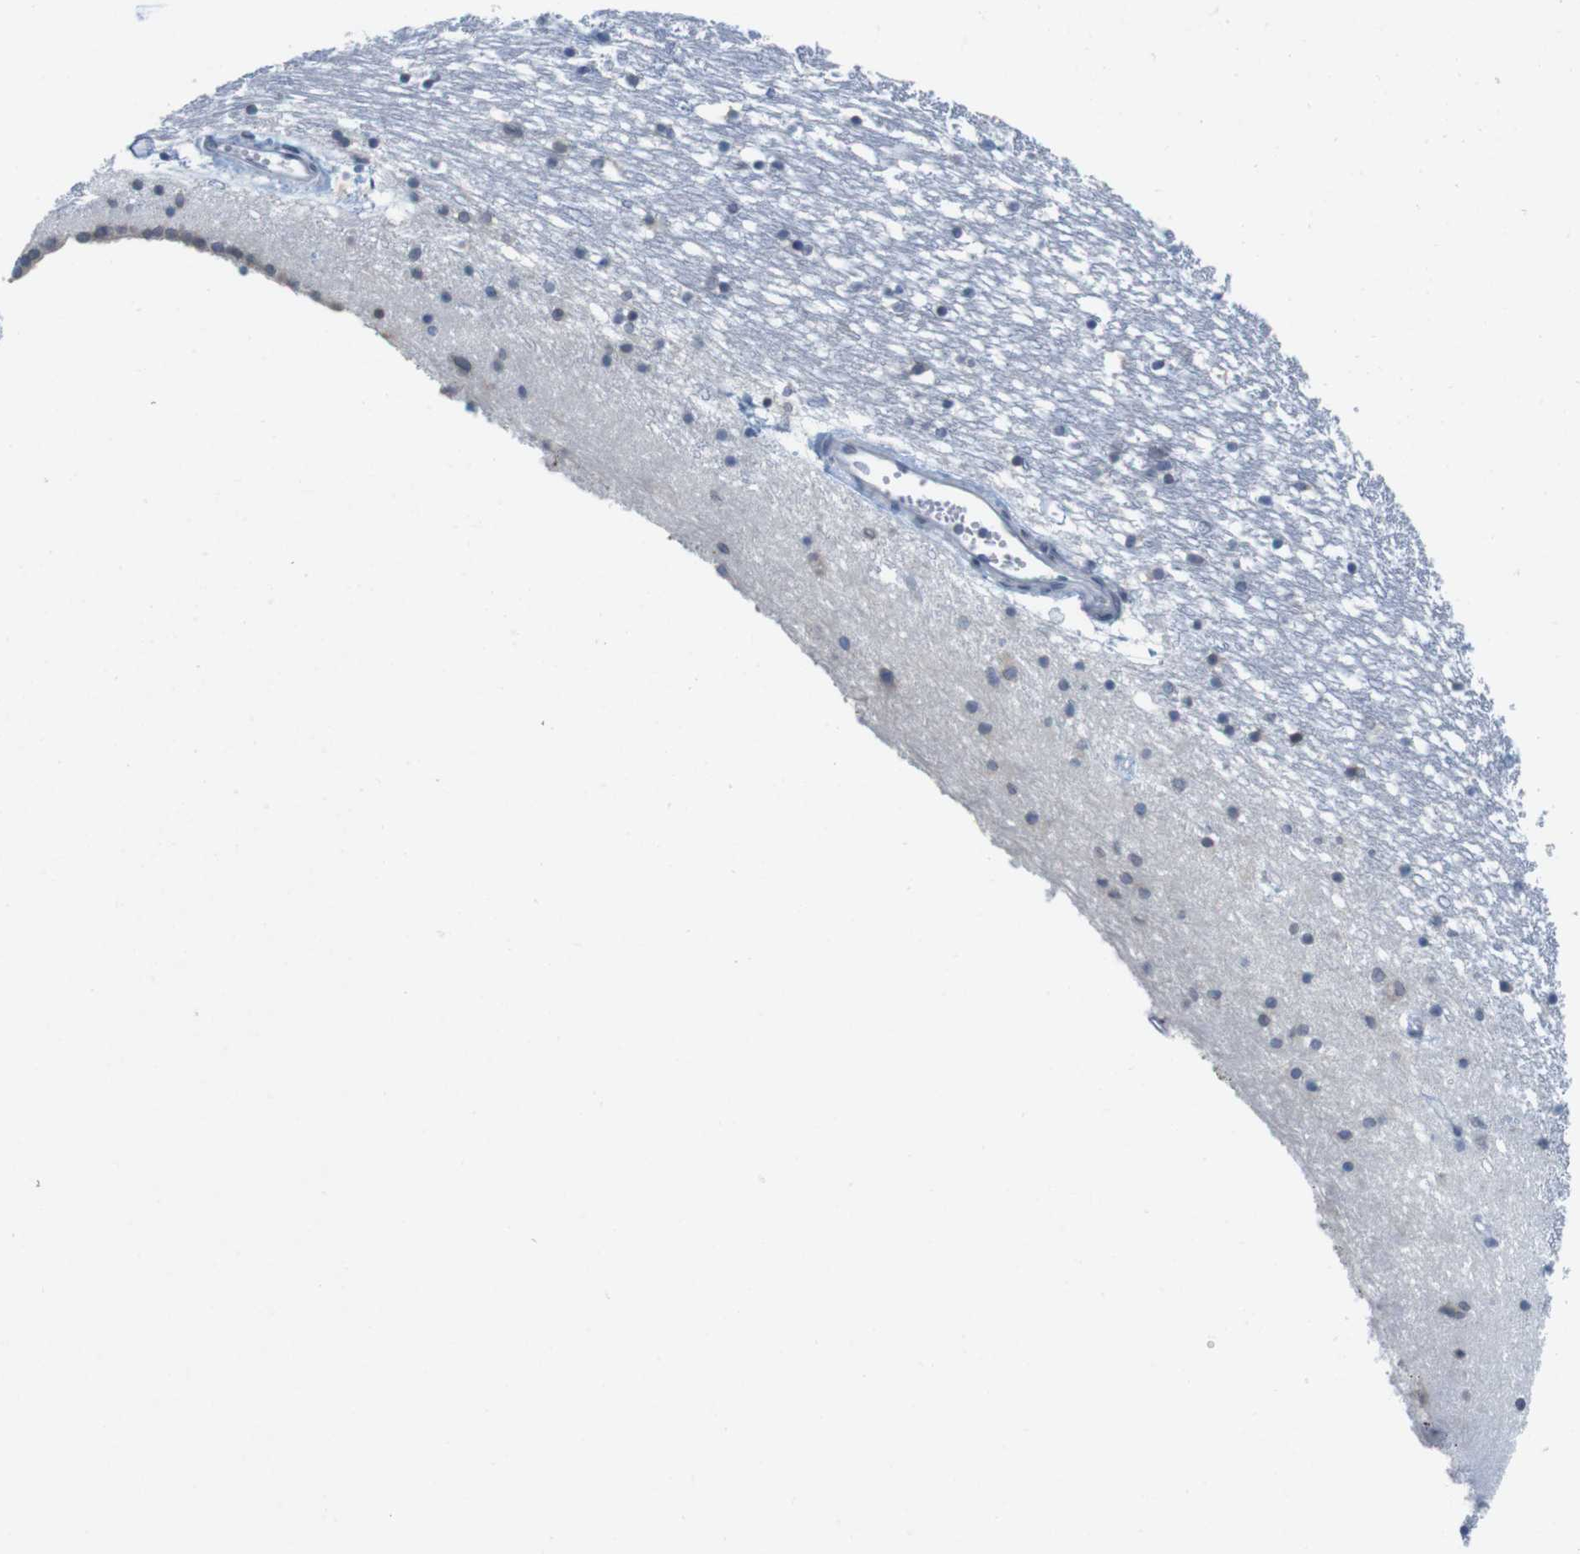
{"staining": {"intensity": "moderate", "quantity": "<25%", "location": "cytoplasmic/membranous"}, "tissue": "caudate", "cell_type": "Glial cells", "image_type": "normal", "snomed": [{"axis": "morphology", "description": "Normal tissue, NOS"}, {"axis": "topography", "description": "Lateral ventricle wall"}], "caption": "A brown stain shows moderate cytoplasmic/membranous positivity of a protein in glial cells of benign human caudate.", "gene": "ERGIC3", "patient": {"sex": "male", "age": 45}}